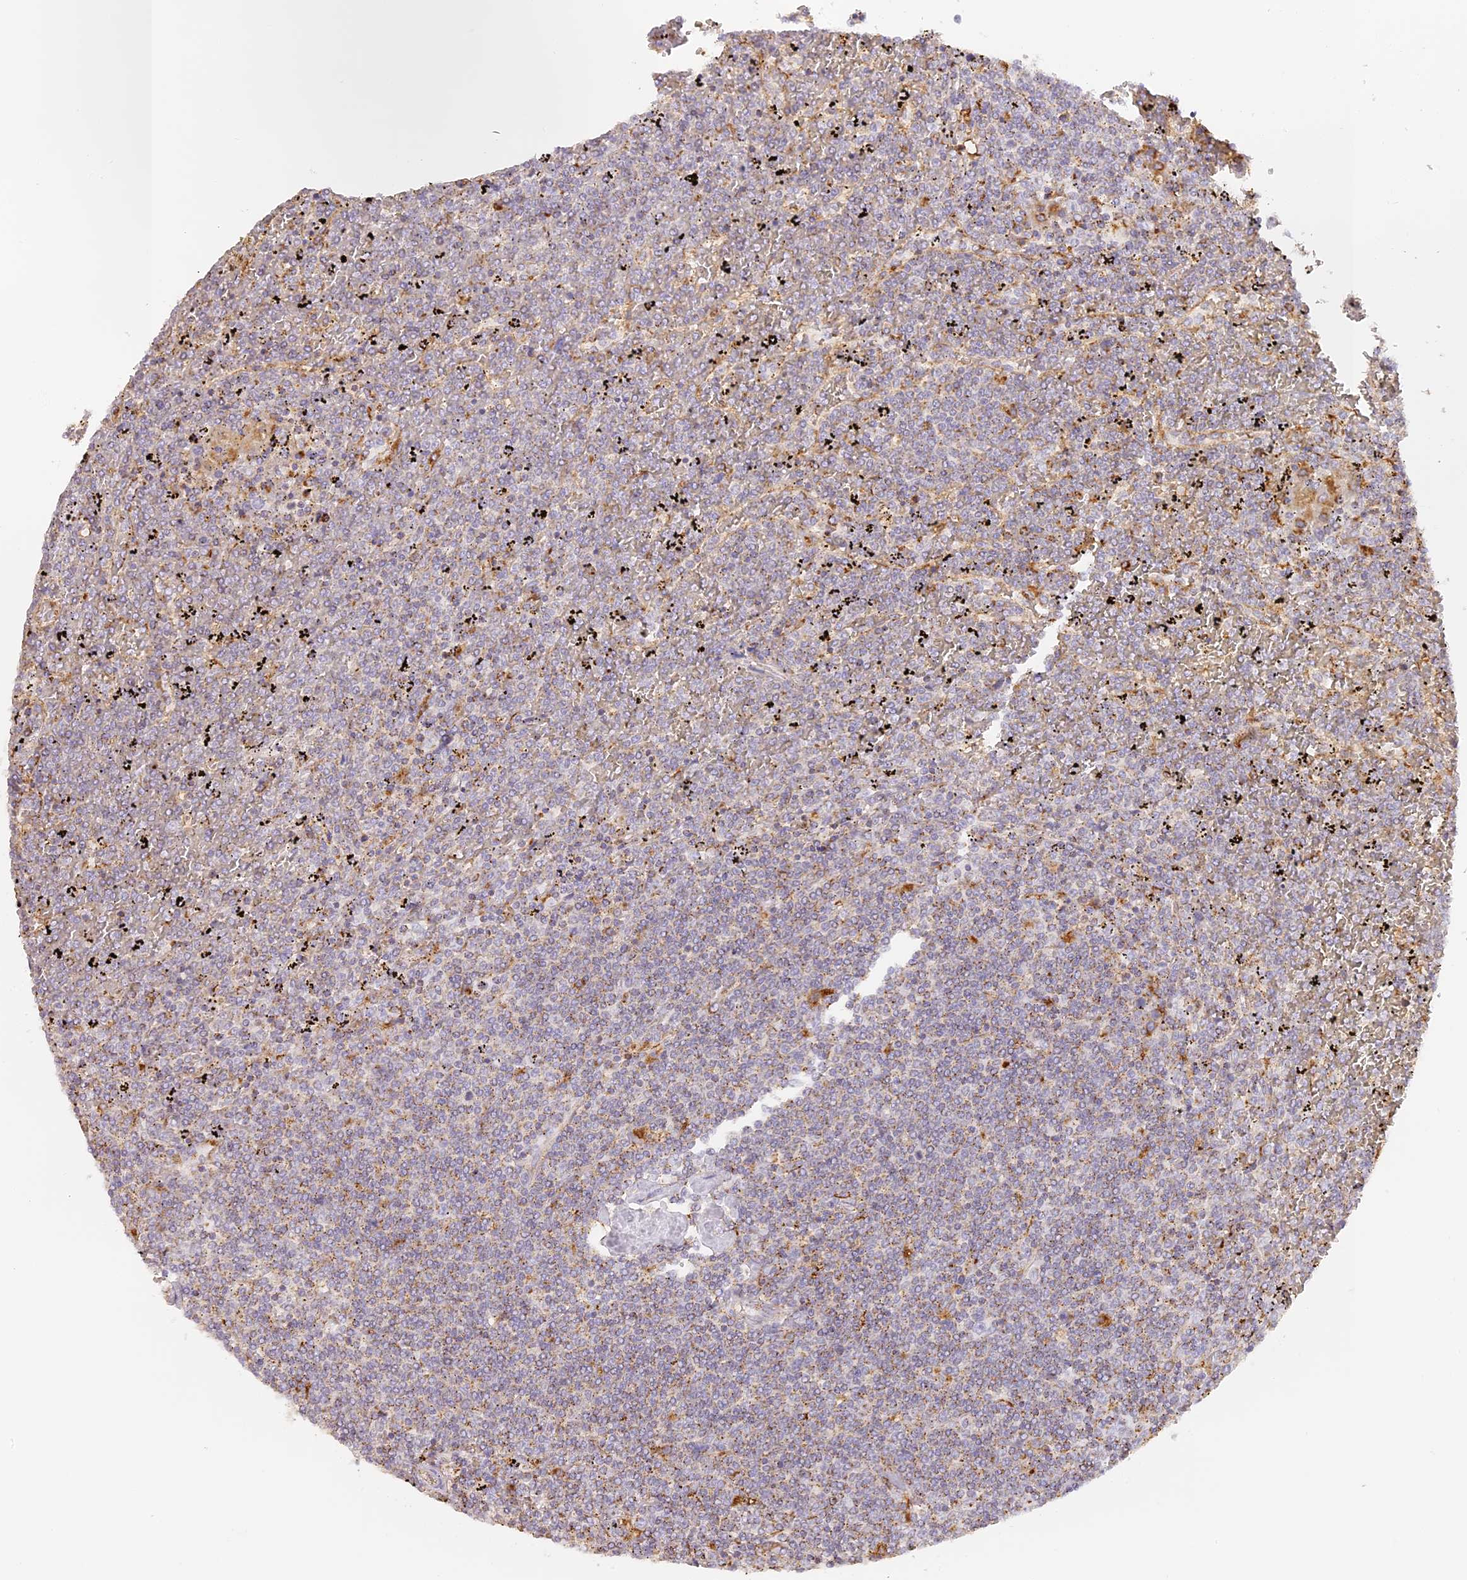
{"staining": {"intensity": "weak", "quantity": "<25%", "location": "cytoplasmic/membranous"}, "tissue": "lymphoma", "cell_type": "Tumor cells", "image_type": "cancer", "snomed": [{"axis": "morphology", "description": "Malignant lymphoma, non-Hodgkin's type, Low grade"}, {"axis": "topography", "description": "Spleen"}], "caption": "Immunohistochemical staining of human low-grade malignant lymphoma, non-Hodgkin's type displays no significant positivity in tumor cells.", "gene": "LAMP2", "patient": {"sex": "female", "age": 19}}